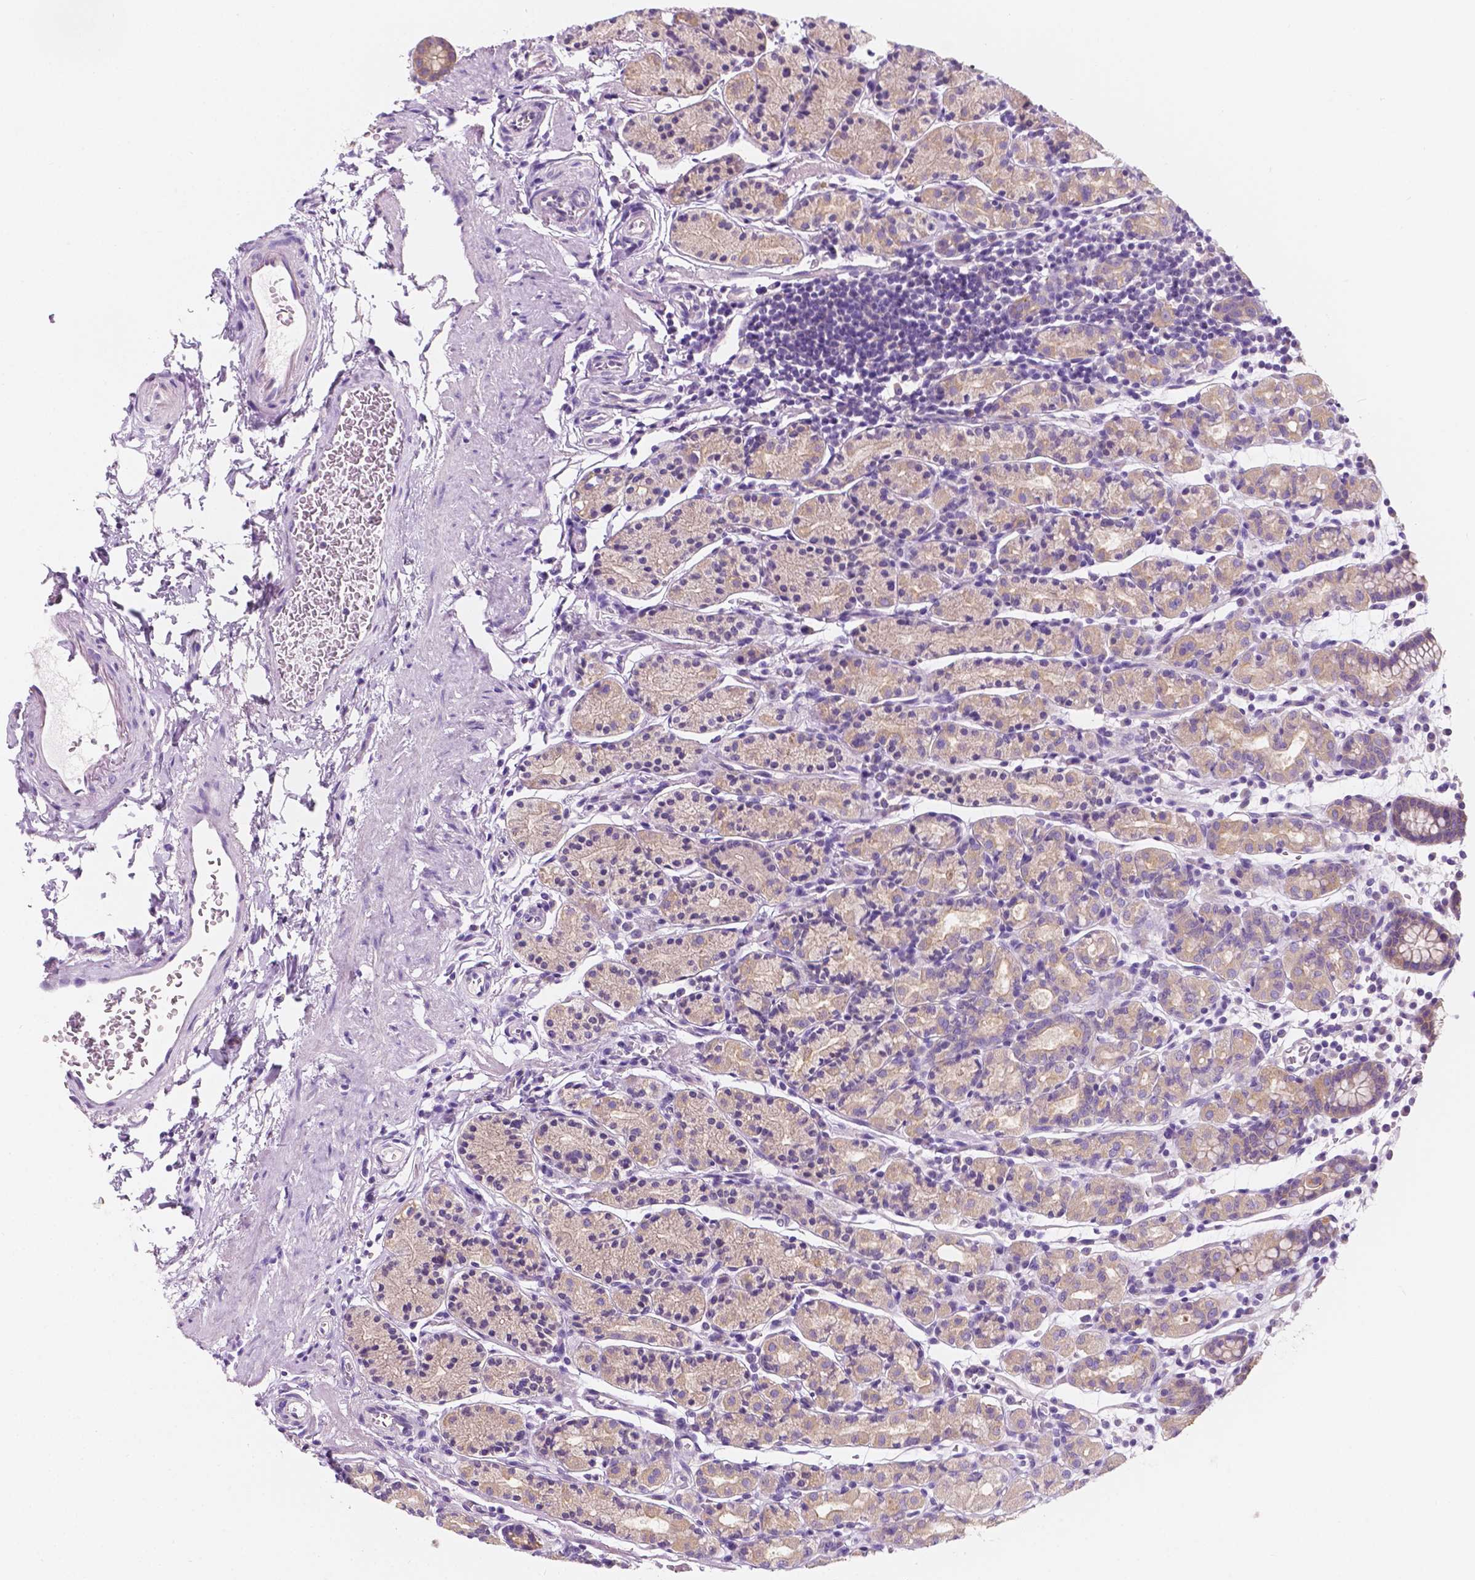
{"staining": {"intensity": "weak", "quantity": "25%-75%", "location": "cytoplasmic/membranous"}, "tissue": "stomach", "cell_type": "Glandular cells", "image_type": "normal", "snomed": [{"axis": "morphology", "description": "Normal tissue, NOS"}, {"axis": "topography", "description": "Stomach, upper"}, {"axis": "topography", "description": "Stomach"}], "caption": "Protein positivity by IHC shows weak cytoplasmic/membranous expression in approximately 25%-75% of glandular cells in normal stomach. Using DAB (brown) and hematoxylin (blue) stains, captured at high magnification using brightfield microscopy.", "gene": "SIRT2", "patient": {"sex": "male", "age": 62}}